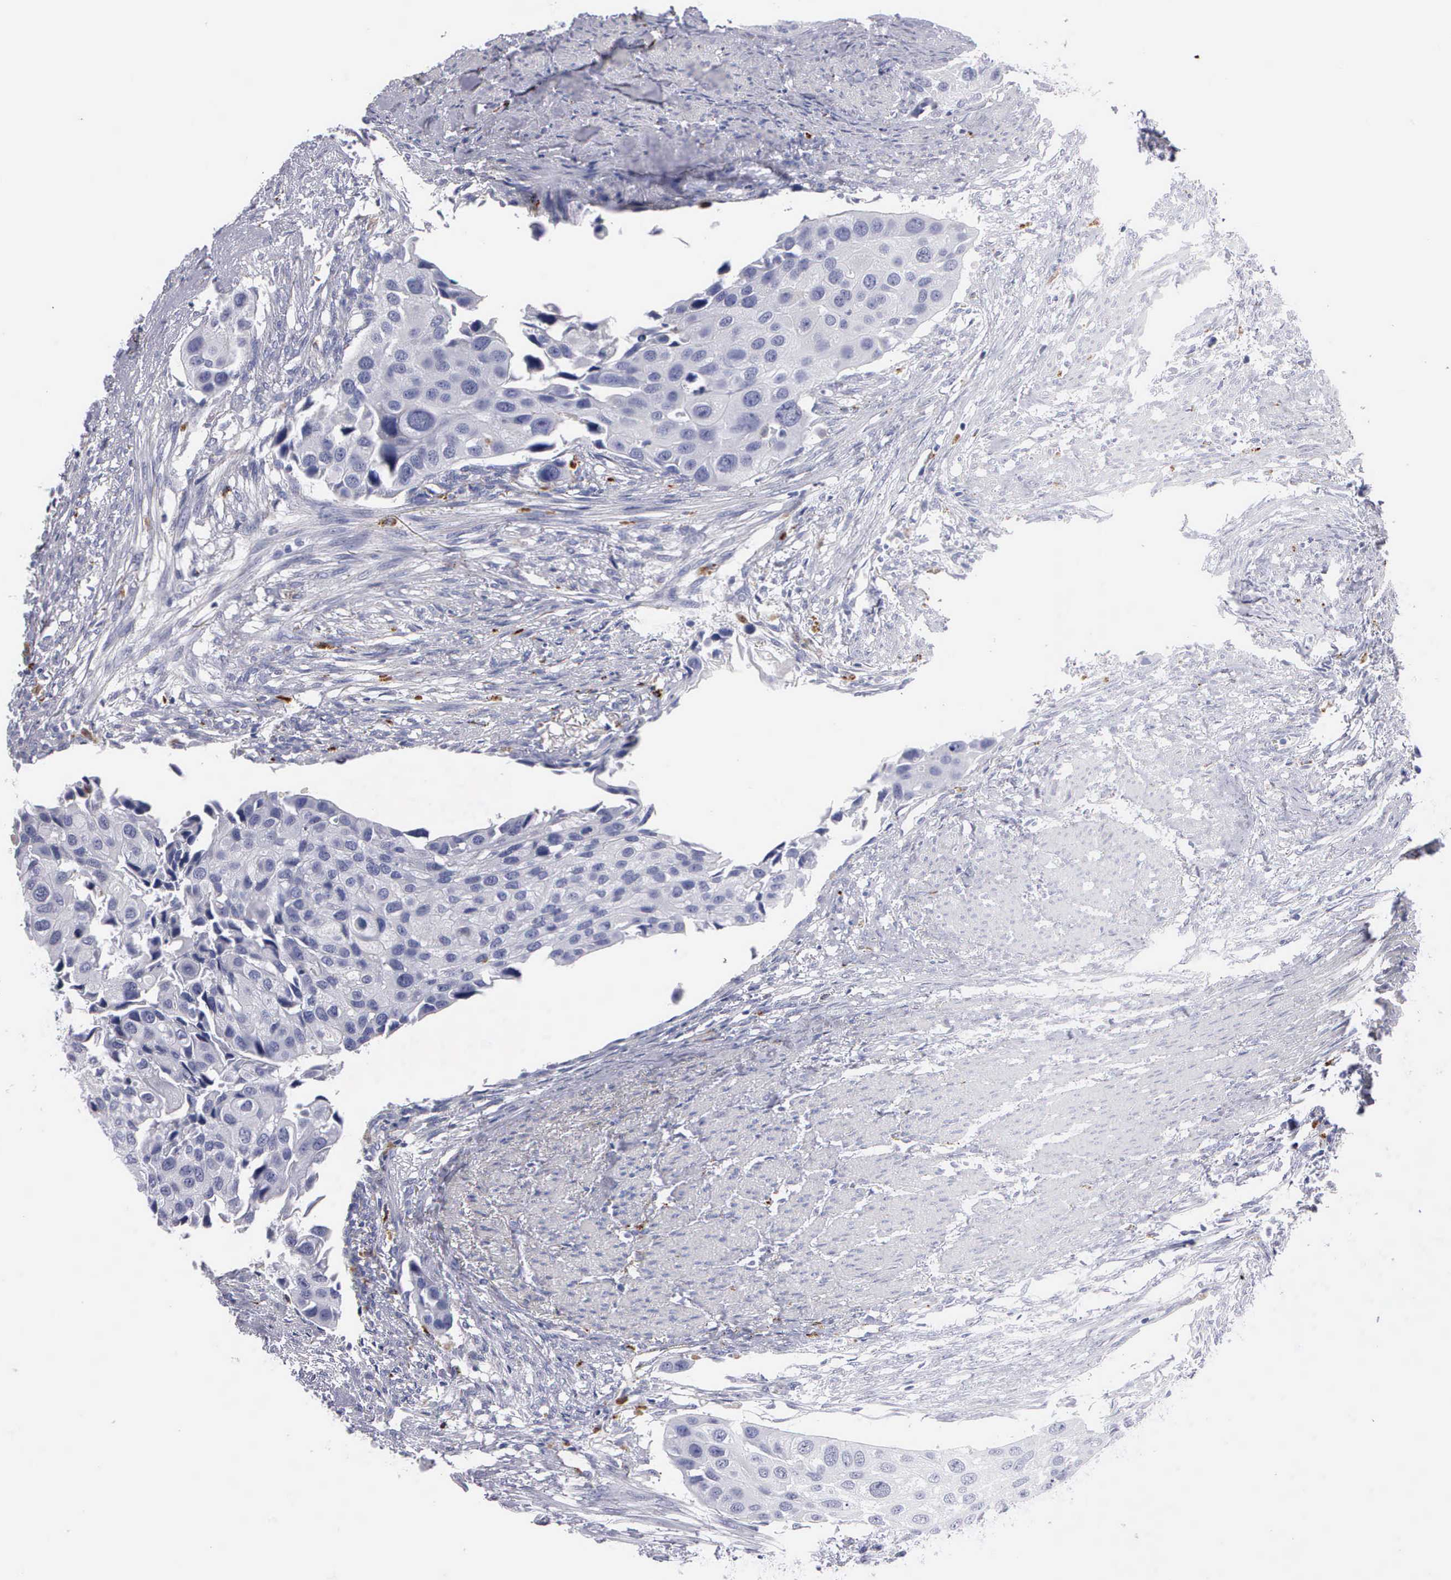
{"staining": {"intensity": "negative", "quantity": "none", "location": "none"}, "tissue": "urothelial cancer", "cell_type": "Tumor cells", "image_type": "cancer", "snomed": [{"axis": "morphology", "description": "Urothelial carcinoma, High grade"}, {"axis": "topography", "description": "Urinary bladder"}], "caption": "This micrograph is of urothelial carcinoma (high-grade) stained with immunohistochemistry to label a protein in brown with the nuclei are counter-stained blue. There is no staining in tumor cells.", "gene": "CTSL", "patient": {"sex": "male", "age": 55}}